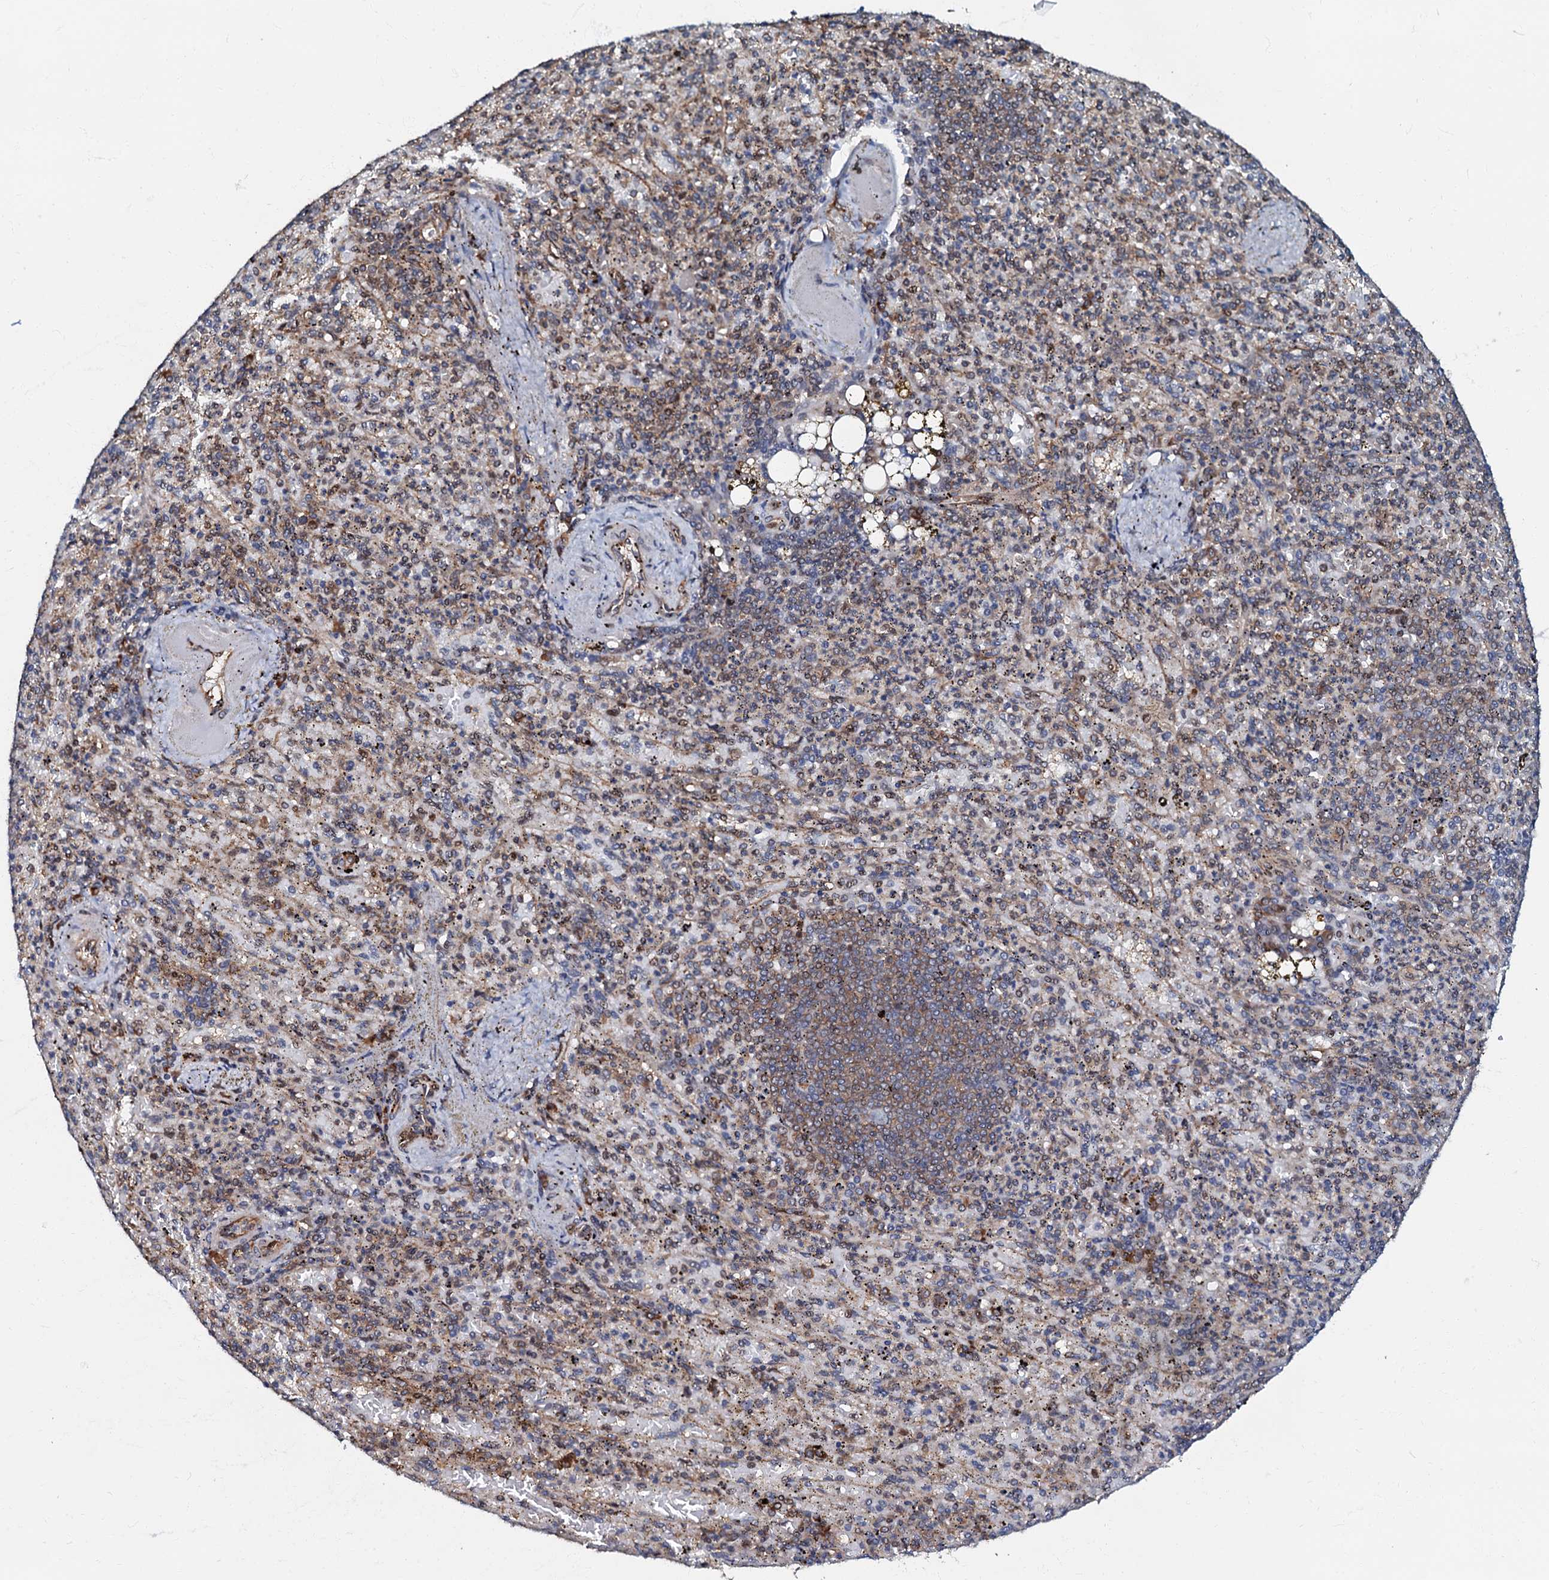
{"staining": {"intensity": "weak", "quantity": "<25%", "location": "cytoplasmic/membranous"}, "tissue": "spleen", "cell_type": "Cells in red pulp", "image_type": "normal", "snomed": [{"axis": "morphology", "description": "Normal tissue, NOS"}, {"axis": "topography", "description": "Spleen"}], "caption": "This is a image of immunohistochemistry staining of unremarkable spleen, which shows no staining in cells in red pulp. The staining is performed using DAB brown chromogen with nuclei counter-stained in using hematoxylin.", "gene": "OSBP", "patient": {"sex": "female", "age": 74}}